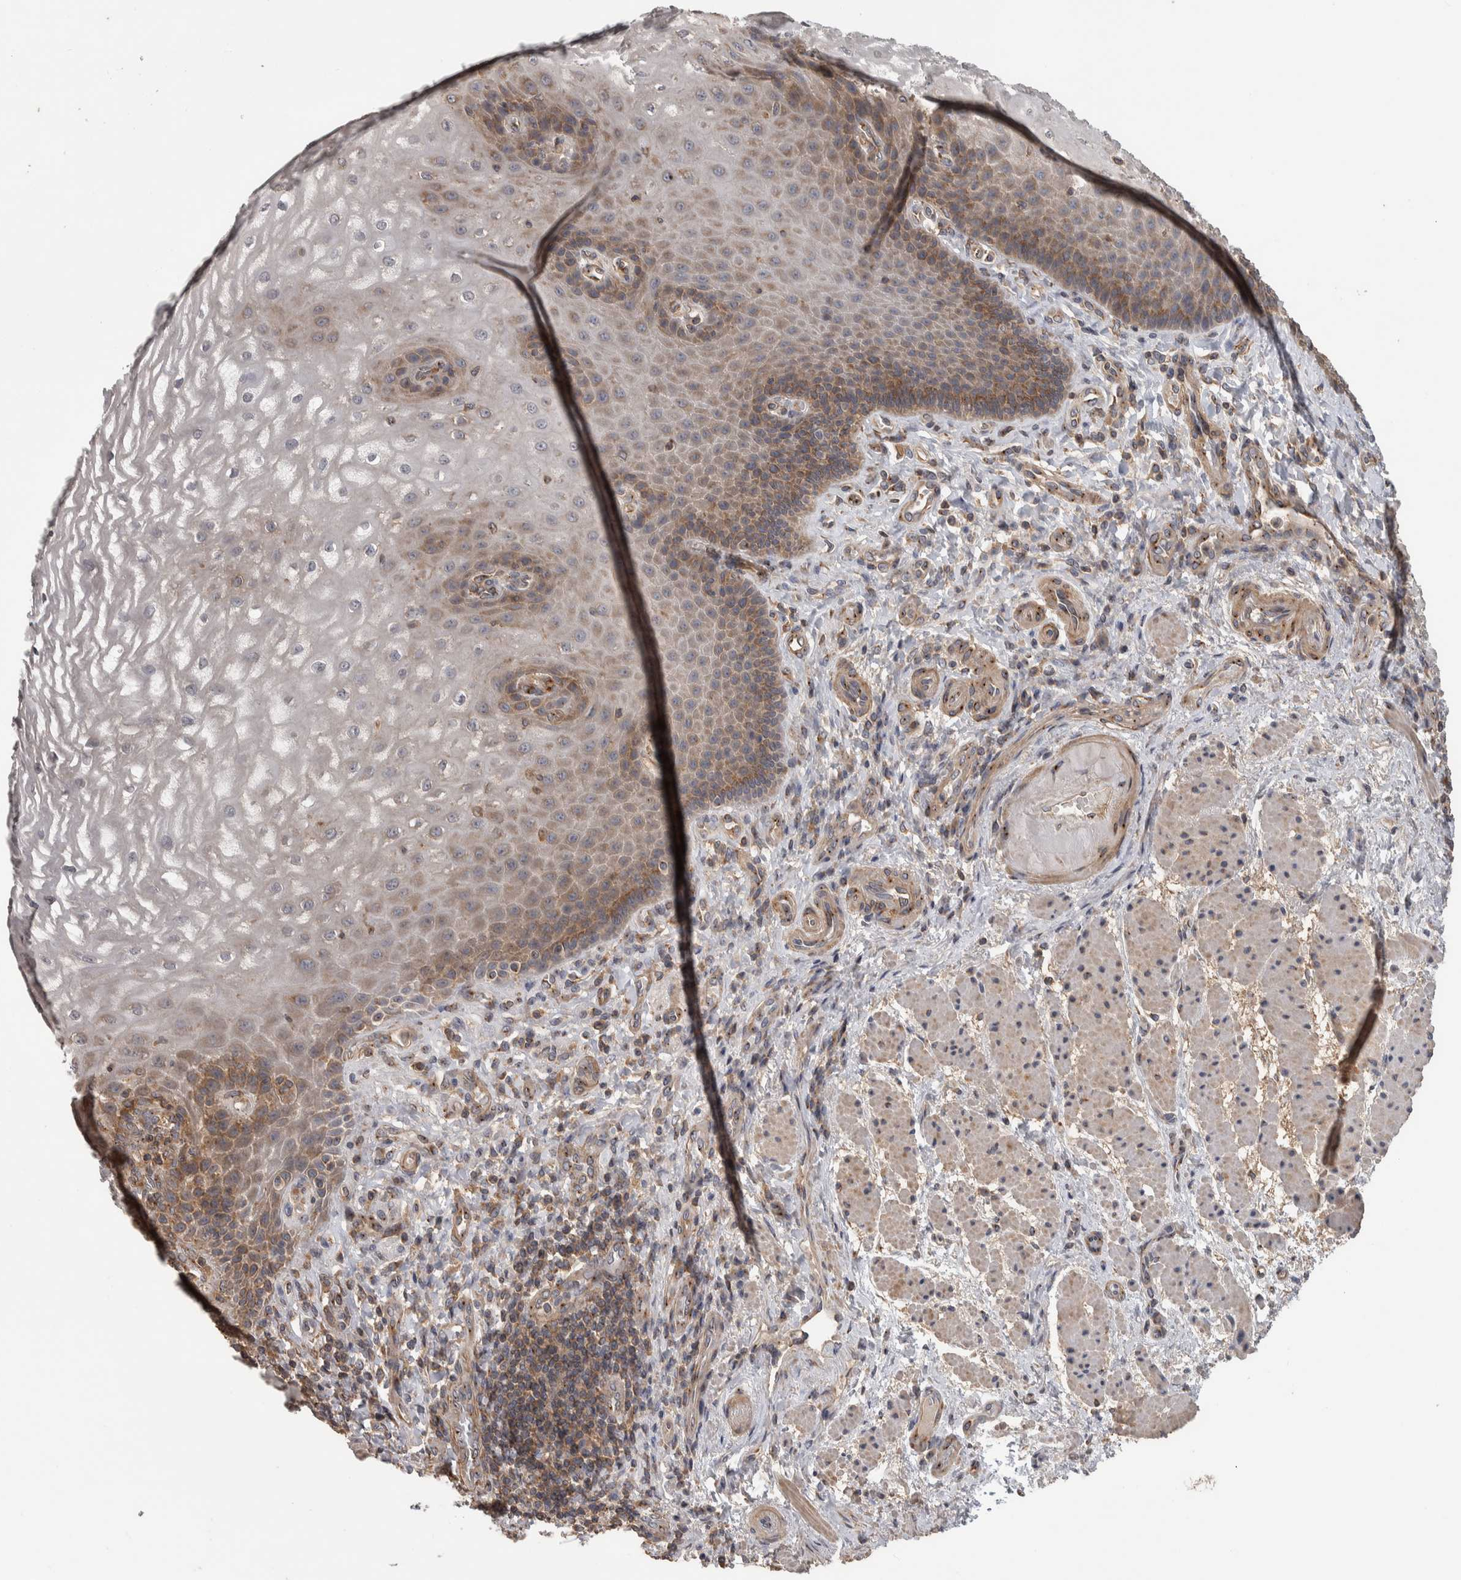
{"staining": {"intensity": "moderate", "quantity": "<25%", "location": "cytoplasmic/membranous"}, "tissue": "esophagus", "cell_type": "Squamous epithelial cells", "image_type": "normal", "snomed": [{"axis": "morphology", "description": "Normal tissue, NOS"}, {"axis": "topography", "description": "Esophagus"}], "caption": "This is an image of immunohistochemistry (IHC) staining of unremarkable esophagus, which shows moderate positivity in the cytoplasmic/membranous of squamous epithelial cells.", "gene": "IFRD1", "patient": {"sex": "male", "age": 54}}